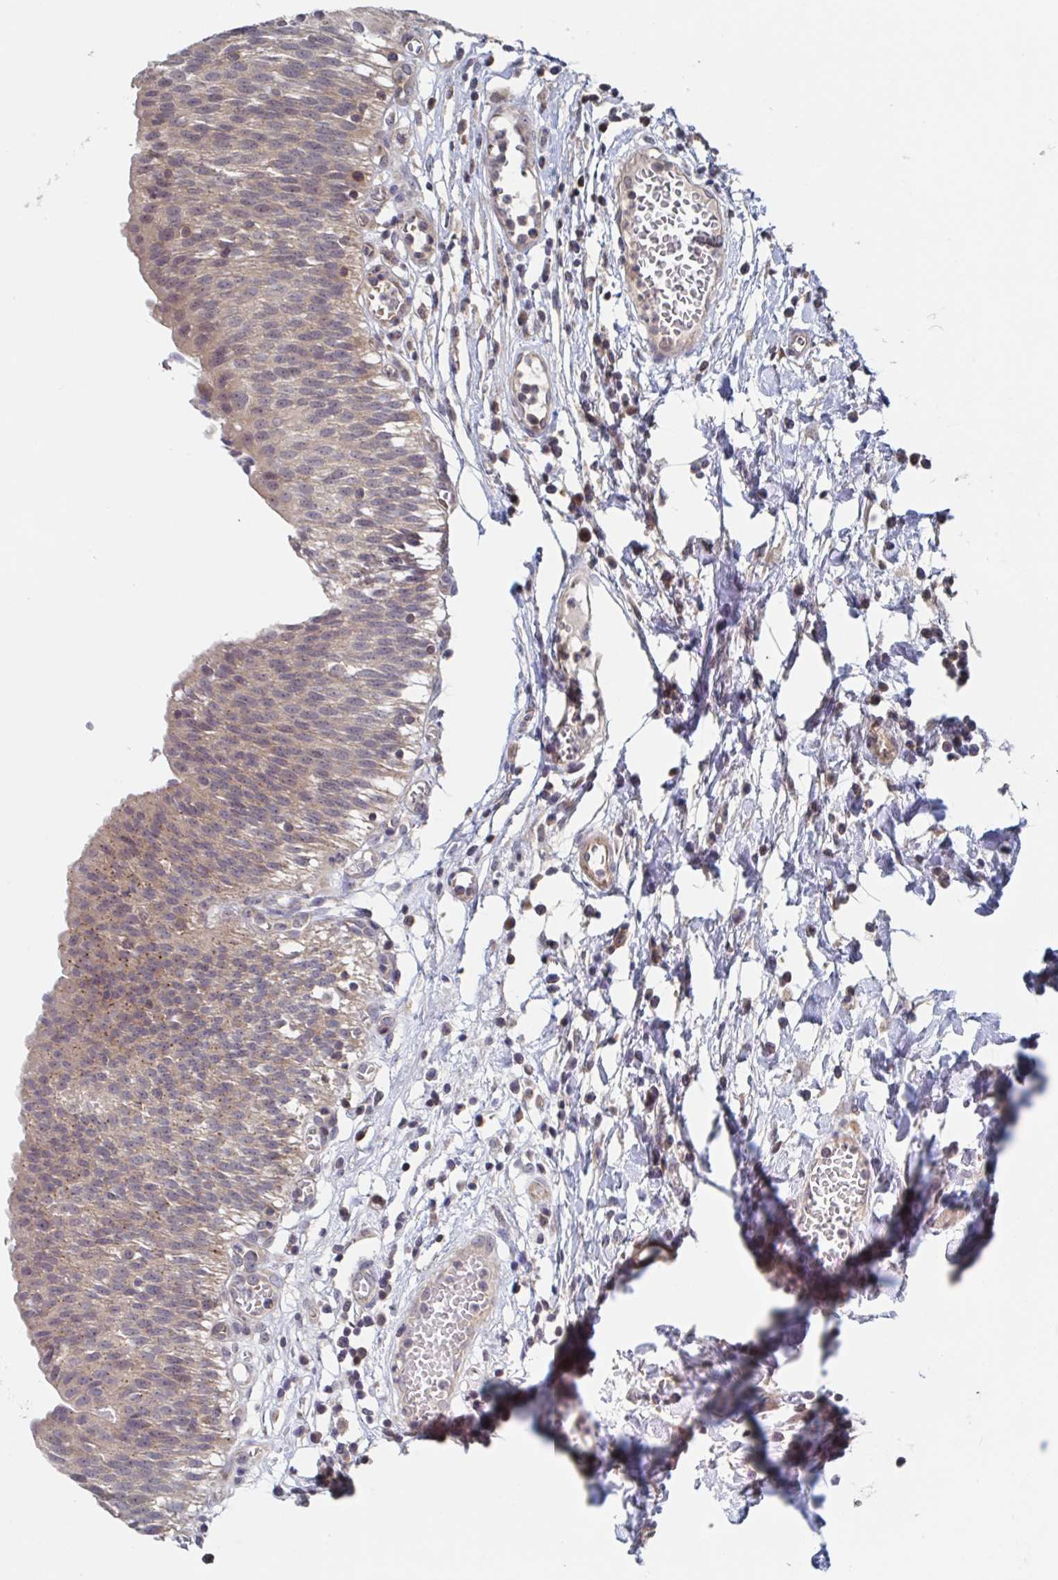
{"staining": {"intensity": "weak", "quantity": "25%-75%", "location": "cytoplasmic/membranous"}, "tissue": "urinary bladder", "cell_type": "Urothelial cells", "image_type": "normal", "snomed": [{"axis": "morphology", "description": "Normal tissue, NOS"}, {"axis": "topography", "description": "Urinary bladder"}], "caption": "Immunohistochemistry (DAB) staining of unremarkable urinary bladder demonstrates weak cytoplasmic/membranous protein positivity in approximately 25%-75% of urothelial cells.", "gene": "DHRS12", "patient": {"sex": "male", "age": 64}}